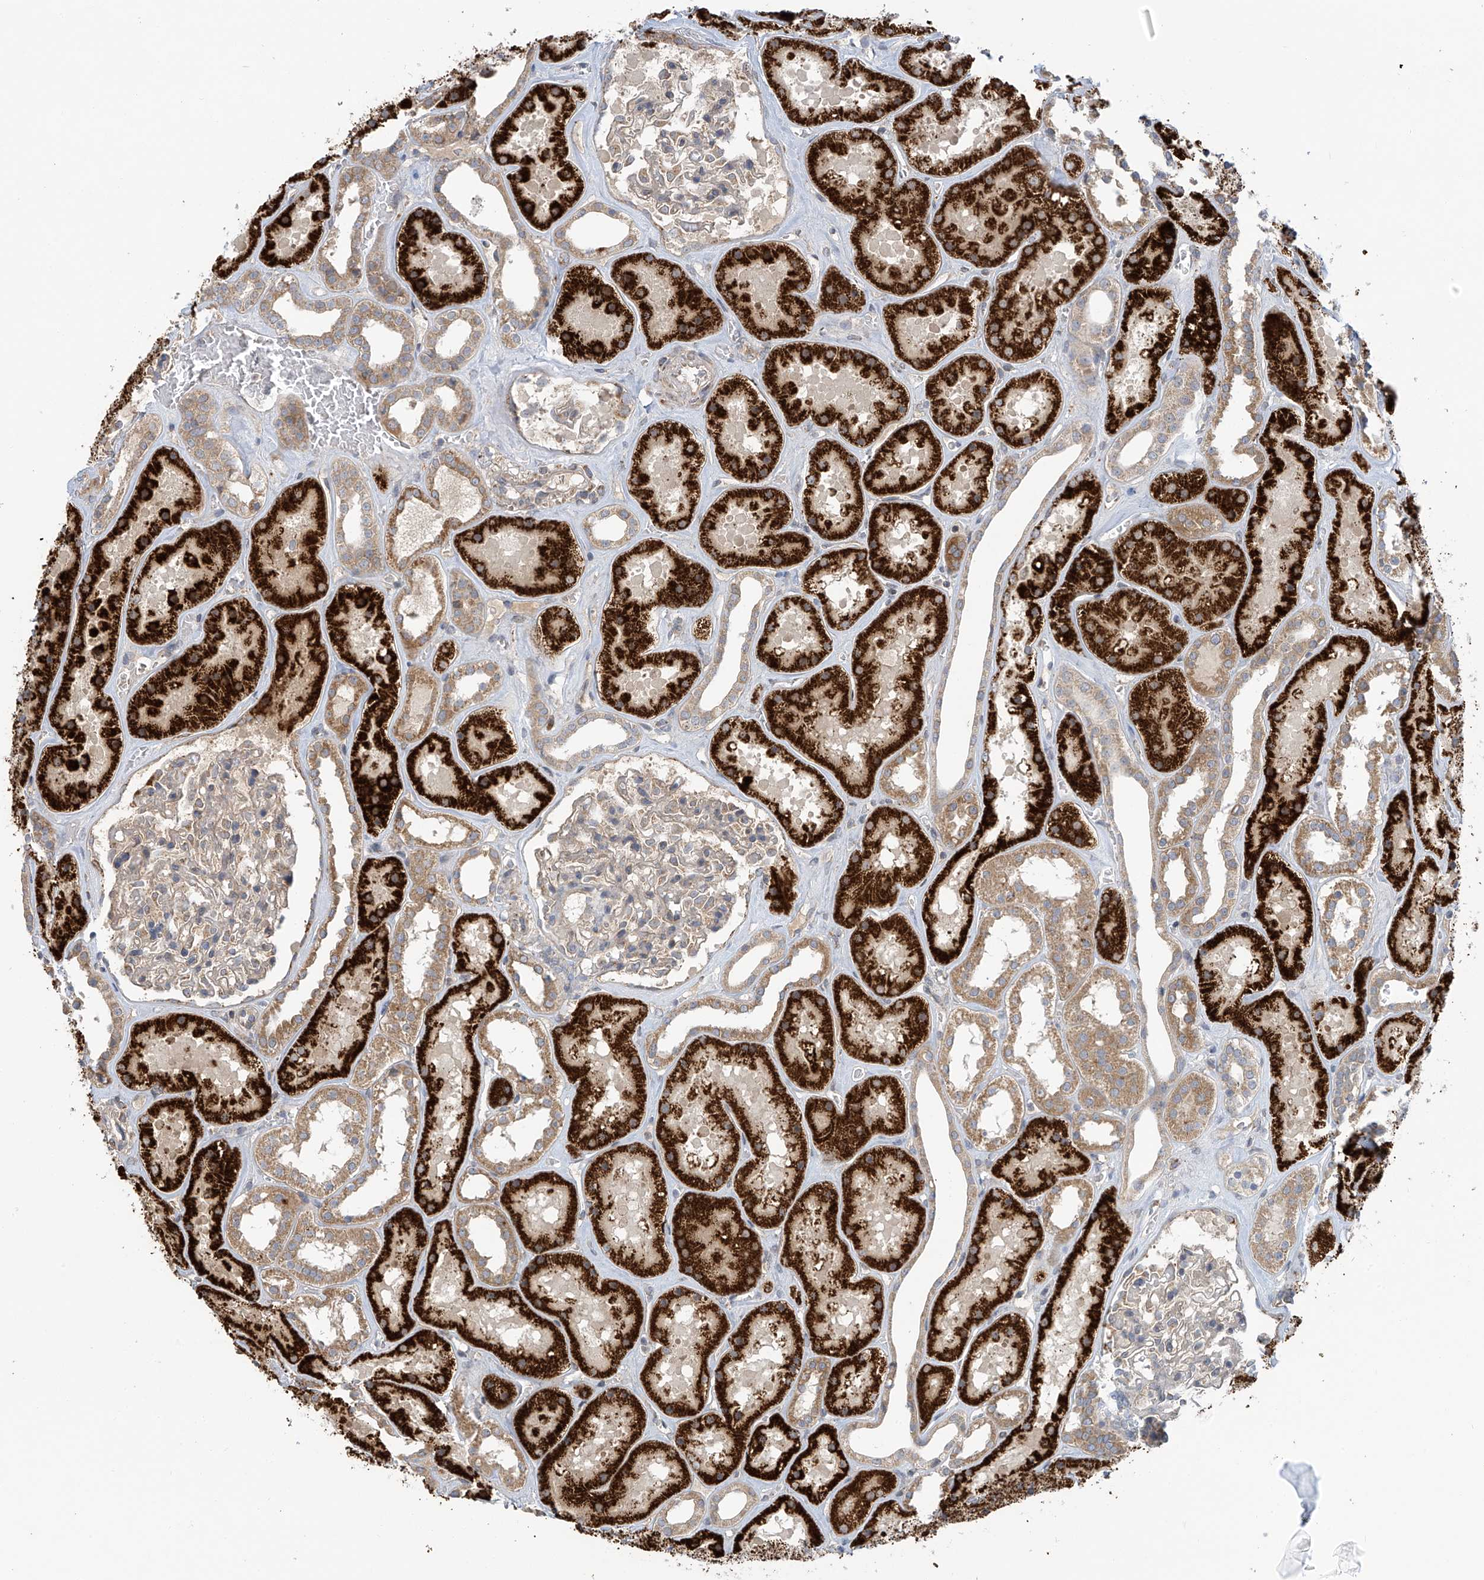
{"staining": {"intensity": "weak", "quantity": "<25%", "location": "cytoplasmic/membranous"}, "tissue": "kidney", "cell_type": "Cells in glomeruli", "image_type": "normal", "snomed": [{"axis": "morphology", "description": "Normal tissue, NOS"}, {"axis": "topography", "description": "Kidney"}], "caption": "The histopathology image displays no staining of cells in glomeruli in benign kidney. The staining was performed using DAB to visualize the protein expression in brown, while the nuclei were stained in blue with hematoxylin (Magnification: 20x).", "gene": "SCGB1D2", "patient": {"sex": "female", "age": 41}}